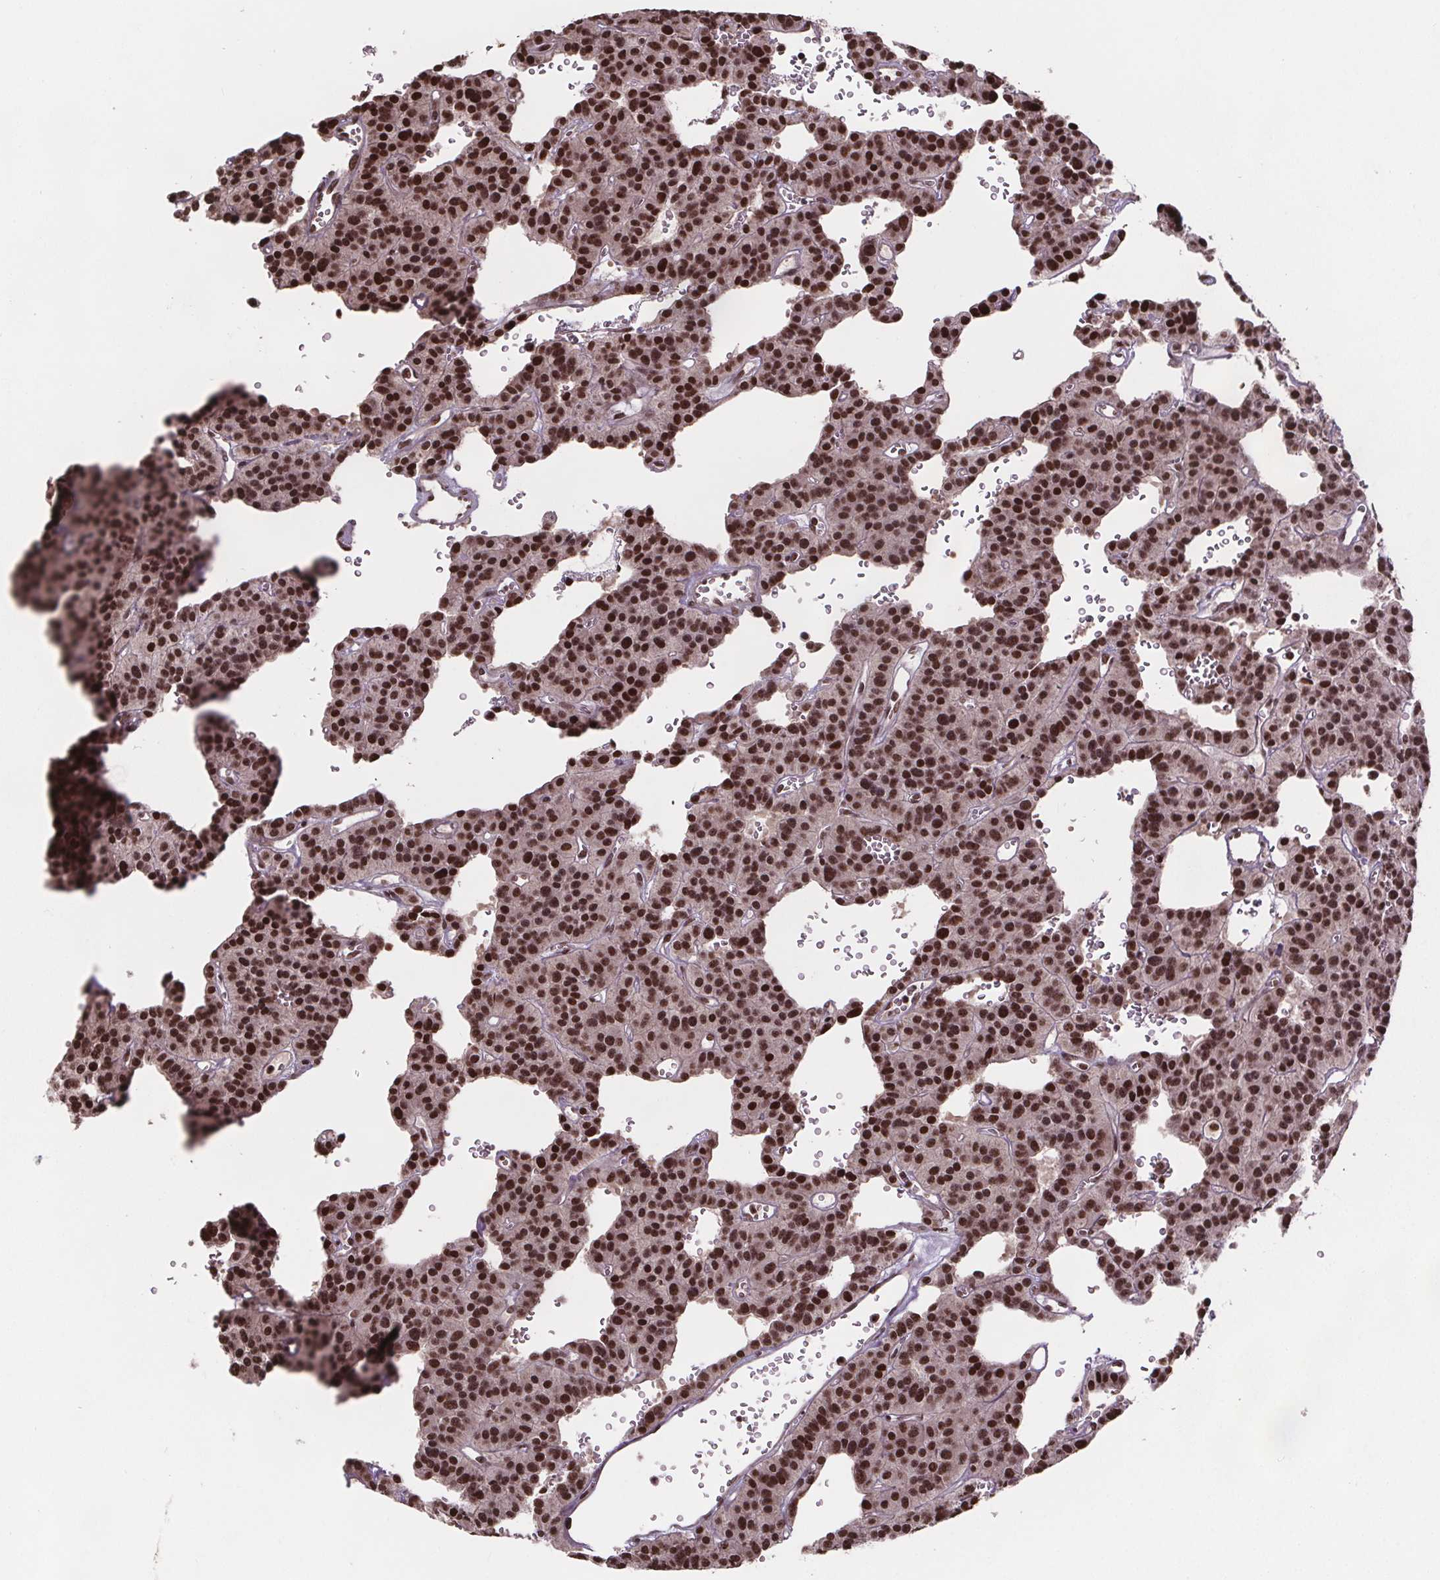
{"staining": {"intensity": "moderate", "quantity": ">75%", "location": "nuclear"}, "tissue": "carcinoid", "cell_type": "Tumor cells", "image_type": "cancer", "snomed": [{"axis": "morphology", "description": "Carcinoid, malignant, NOS"}, {"axis": "topography", "description": "Lung"}], "caption": "Immunohistochemical staining of carcinoid (malignant) shows moderate nuclear protein expression in approximately >75% of tumor cells.", "gene": "JARID2", "patient": {"sex": "female", "age": 71}}